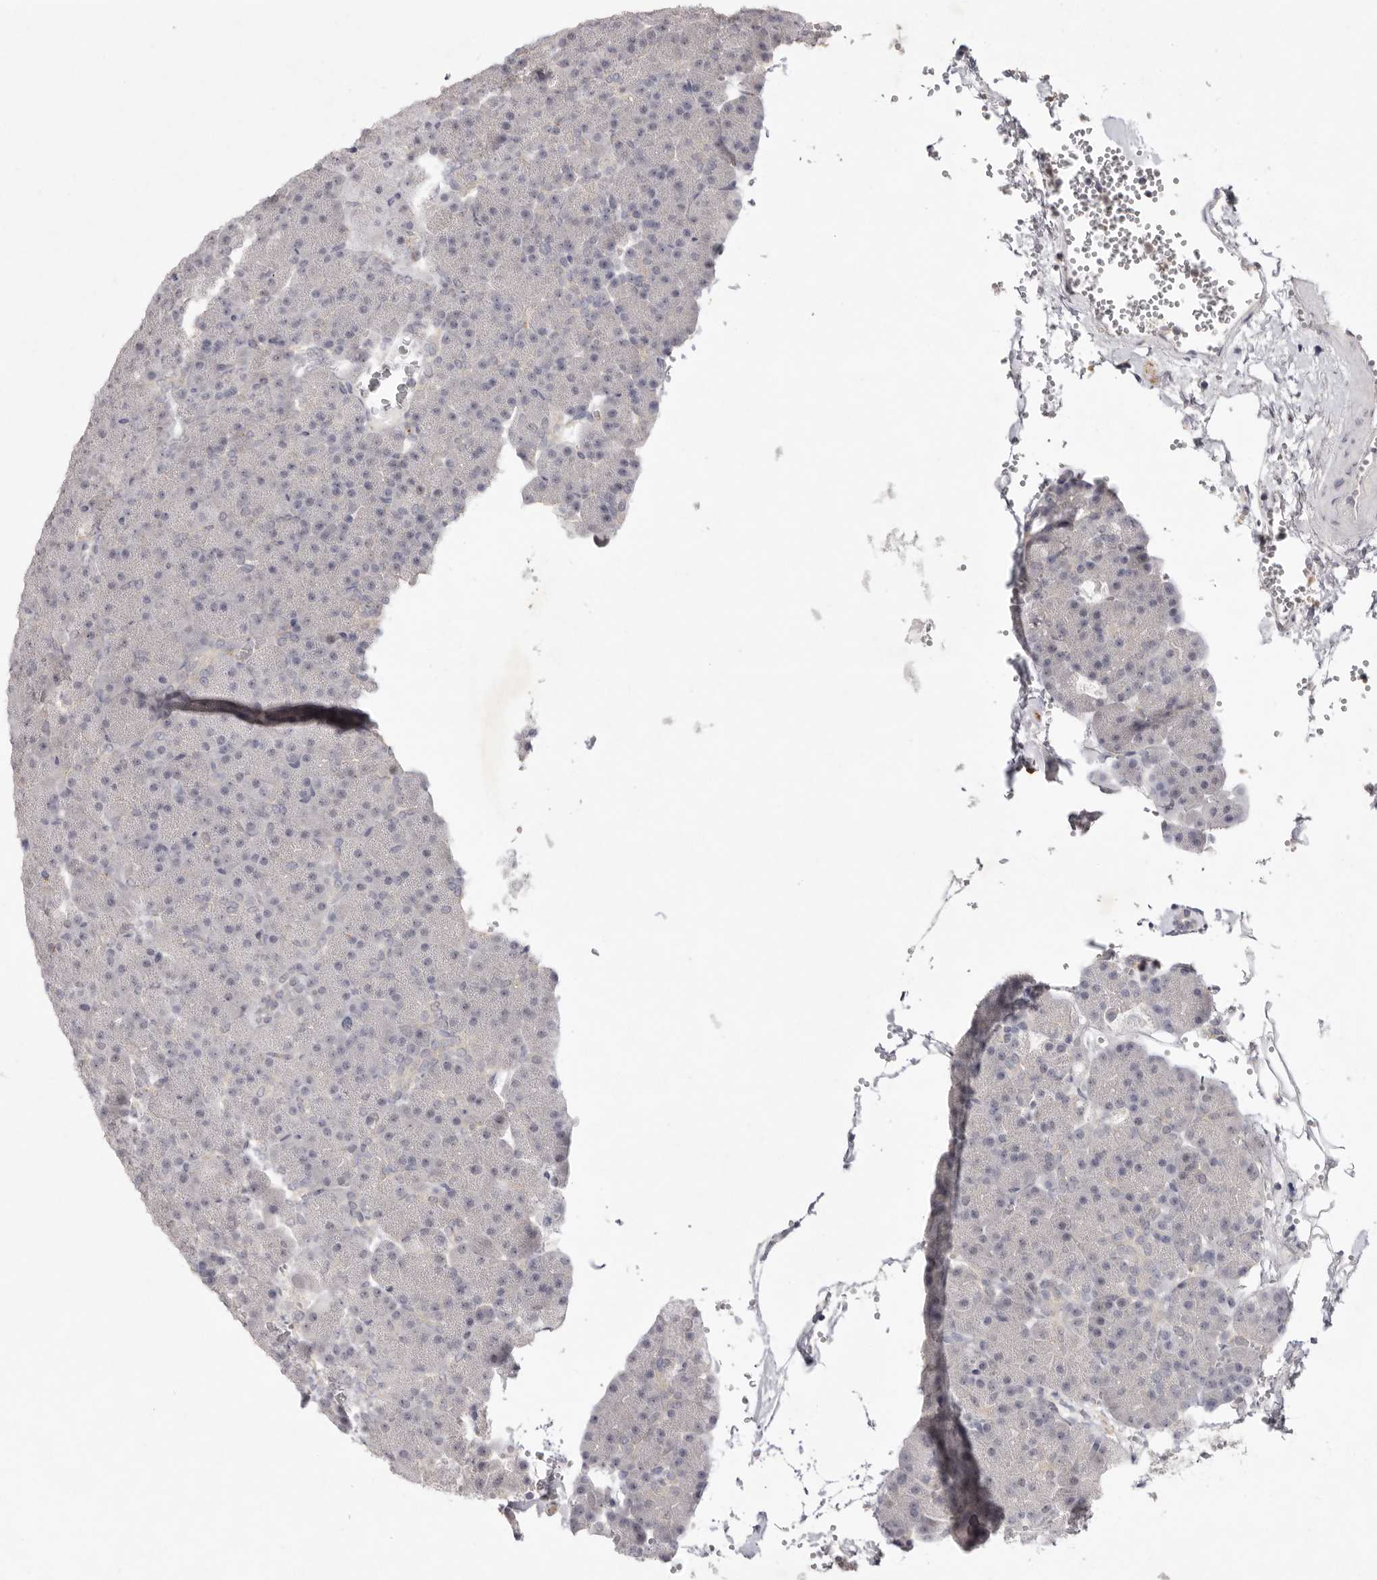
{"staining": {"intensity": "weak", "quantity": "<25%", "location": "cytoplasmic/membranous,nuclear"}, "tissue": "pancreas", "cell_type": "Exocrine glandular cells", "image_type": "normal", "snomed": [{"axis": "morphology", "description": "Normal tissue, NOS"}, {"axis": "morphology", "description": "Carcinoid, malignant, NOS"}, {"axis": "topography", "description": "Pancreas"}], "caption": "The micrograph demonstrates no significant expression in exocrine glandular cells of pancreas. (Stains: DAB IHC with hematoxylin counter stain, Microscopy: brightfield microscopy at high magnification).", "gene": "TADA1", "patient": {"sex": "female", "age": 35}}